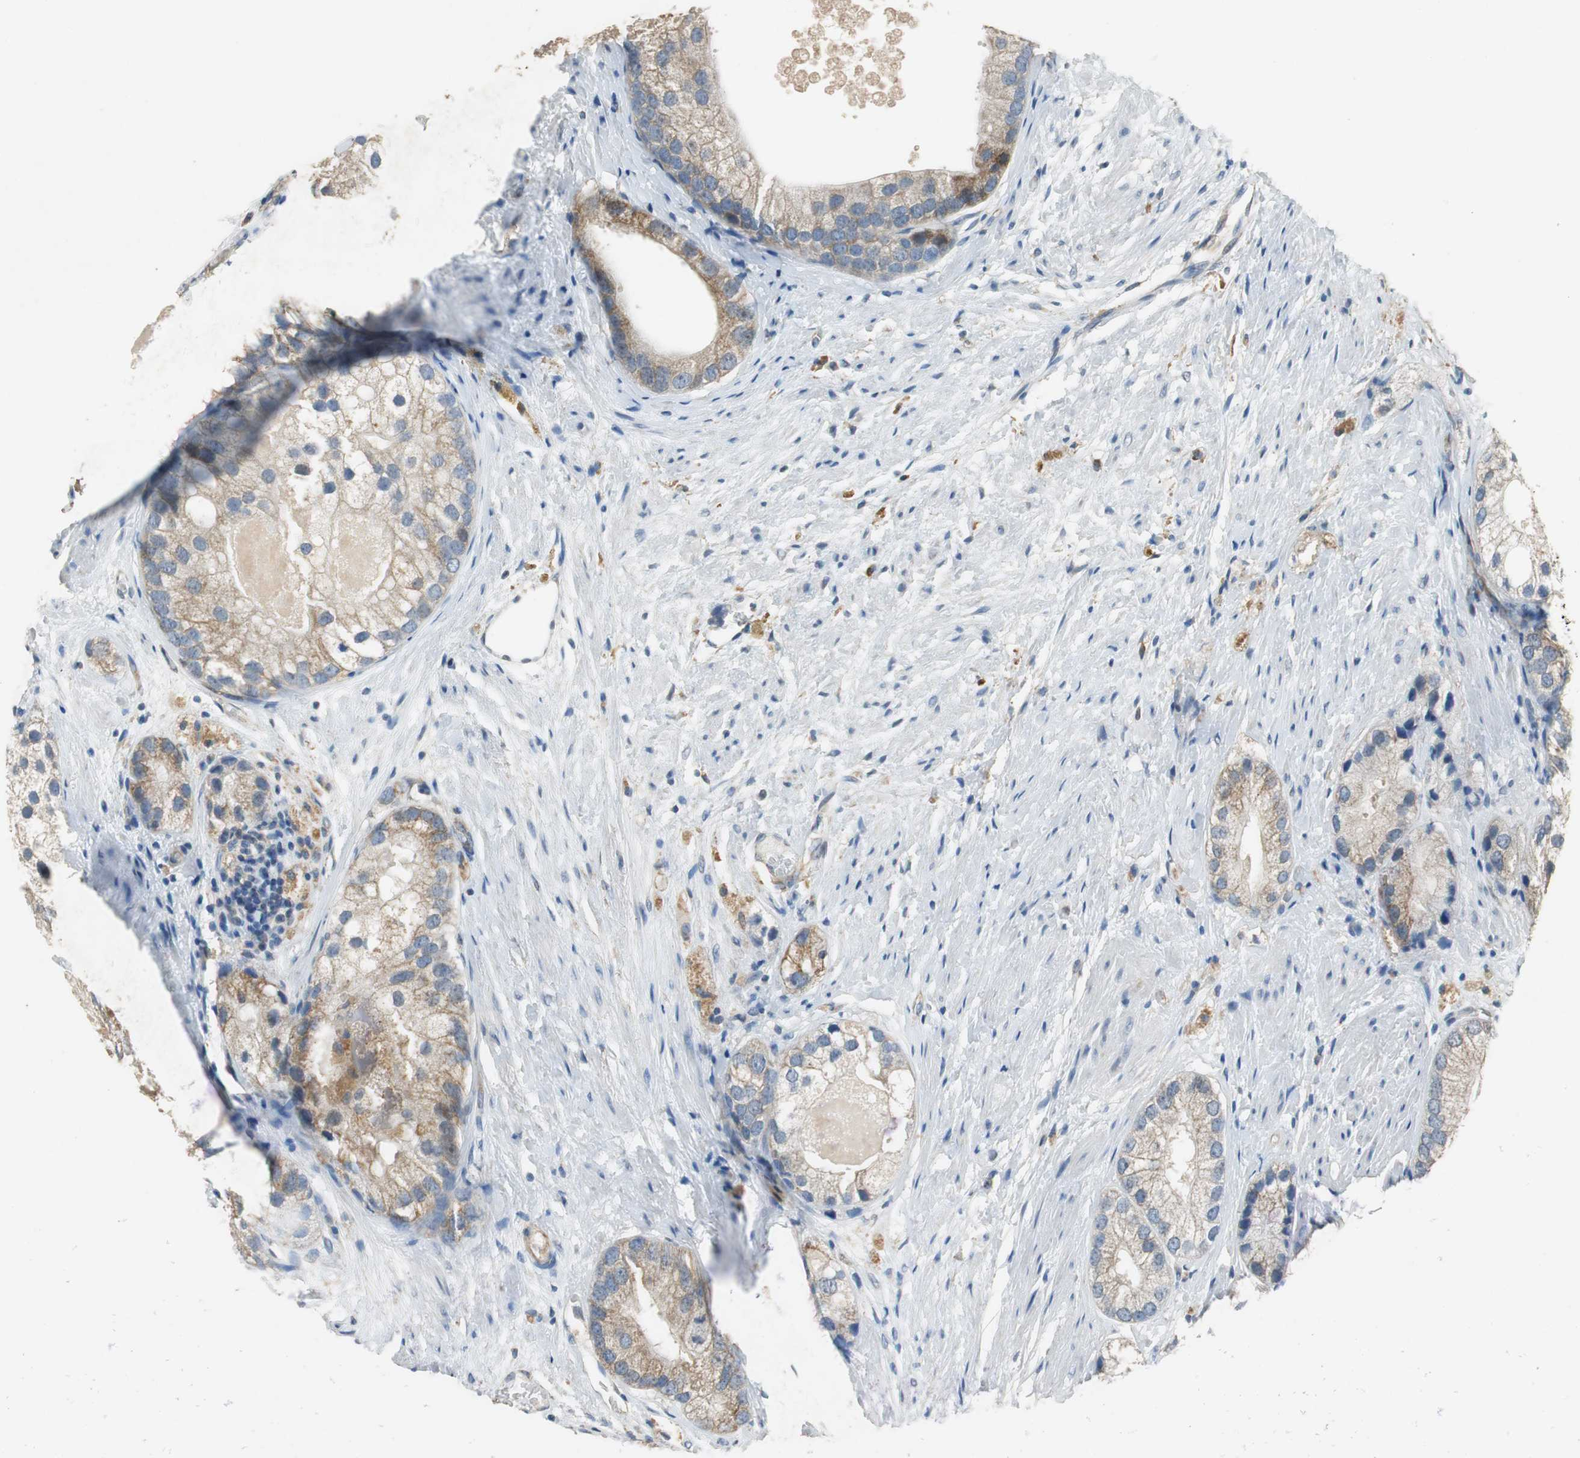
{"staining": {"intensity": "moderate", "quantity": "25%-75%", "location": "cytoplasmic/membranous"}, "tissue": "prostate cancer", "cell_type": "Tumor cells", "image_type": "cancer", "snomed": [{"axis": "morphology", "description": "Adenocarcinoma, Low grade"}, {"axis": "topography", "description": "Prostate"}], "caption": "Prostate low-grade adenocarcinoma stained for a protein (brown) exhibits moderate cytoplasmic/membranous positive staining in approximately 25%-75% of tumor cells.", "gene": "ALDH4A1", "patient": {"sex": "male", "age": 69}}